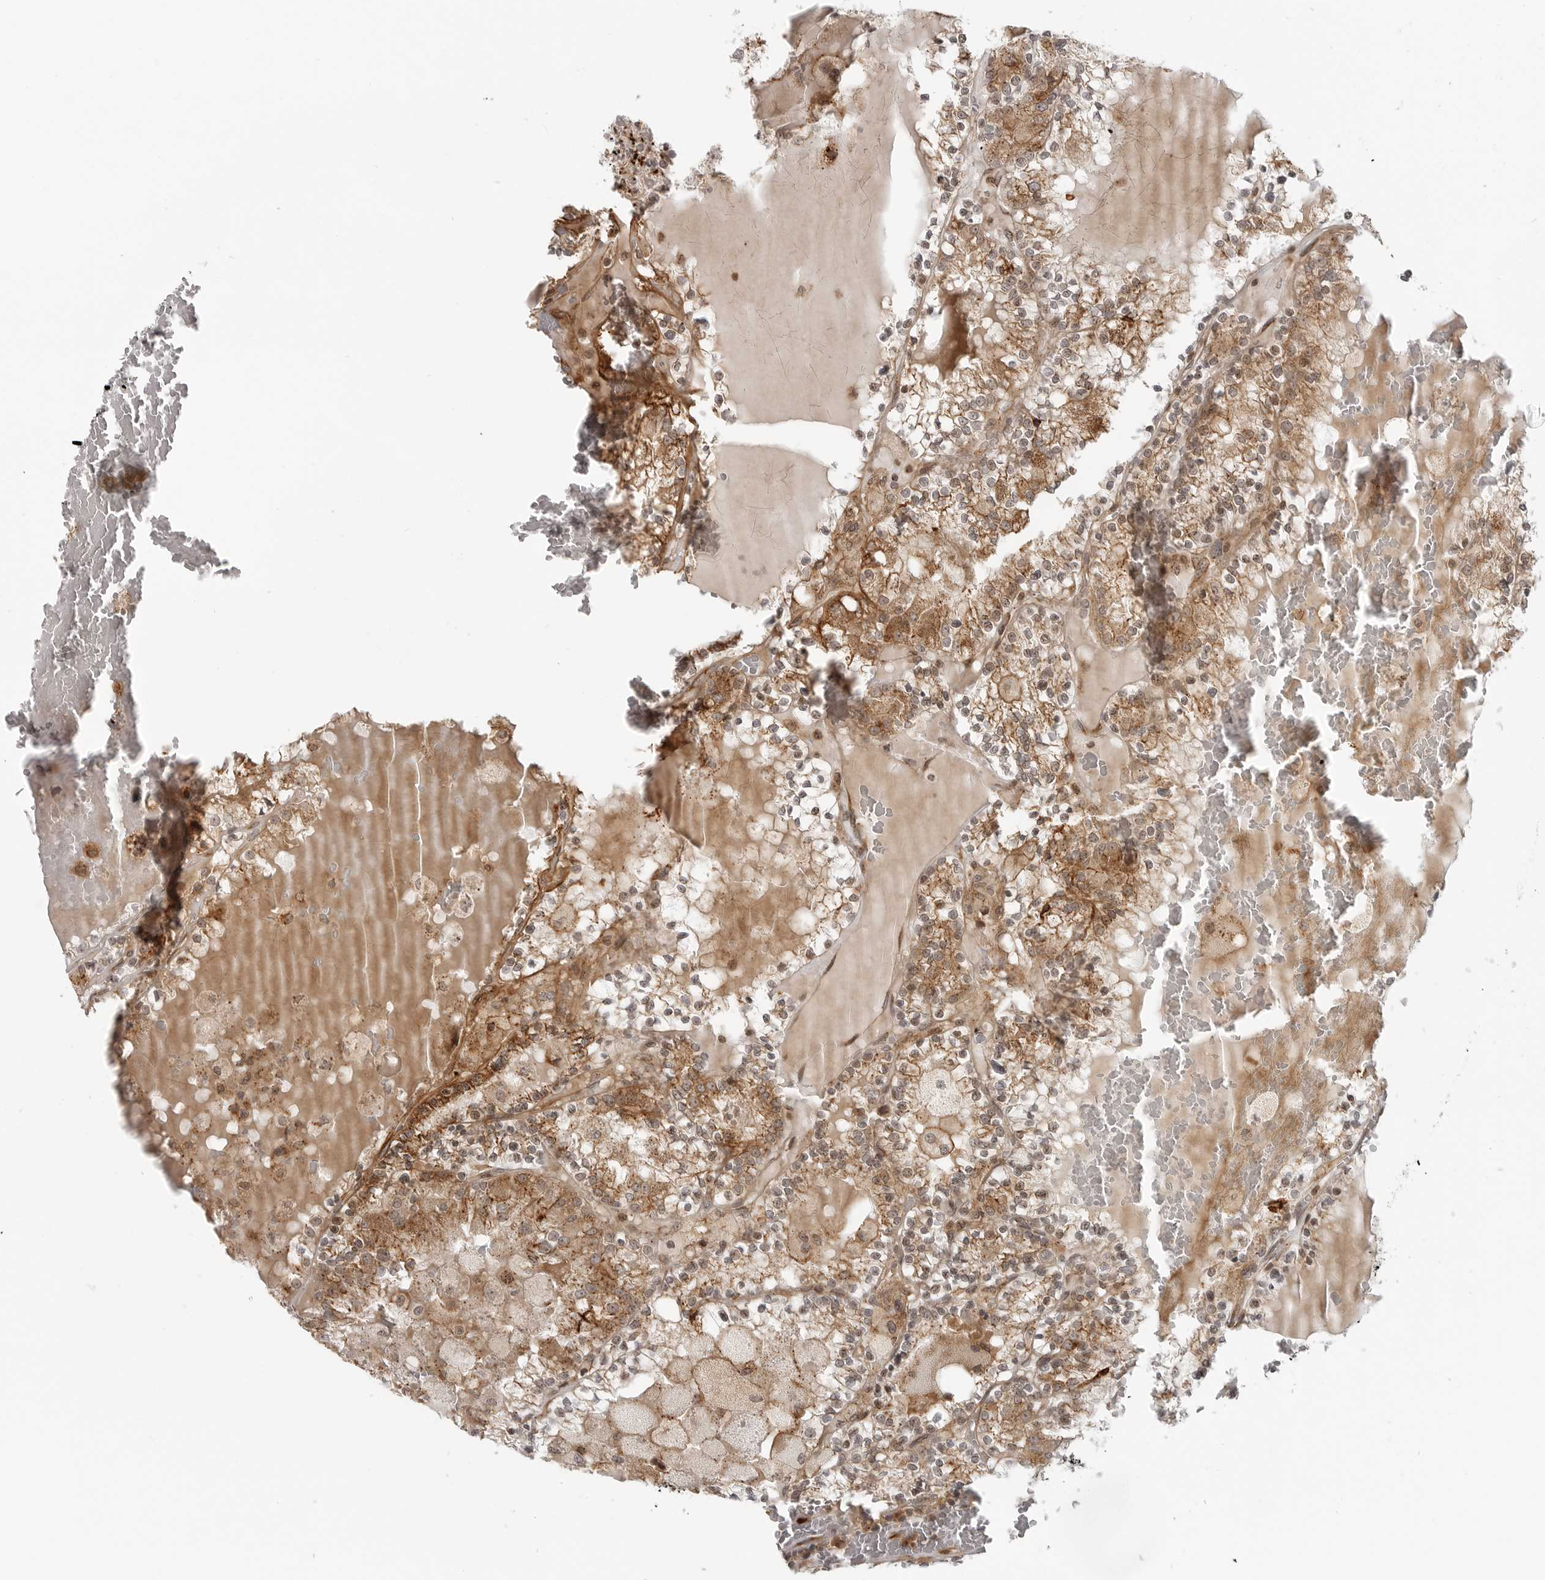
{"staining": {"intensity": "moderate", "quantity": ">75%", "location": "cytoplasmic/membranous"}, "tissue": "renal cancer", "cell_type": "Tumor cells", "image_type": "cancer", "snomed": [{"axis": "morphology", "description": "Adenocarcinoma, NOS"}, {"axis": "topography", "description": "Kidney"}], "caption": "Adenocarcinoma (renal) stained with a protein marker displays moderate staining in tumor cells.", "gene": "COPA", "patient": {"sex": "female", "age": 56}}